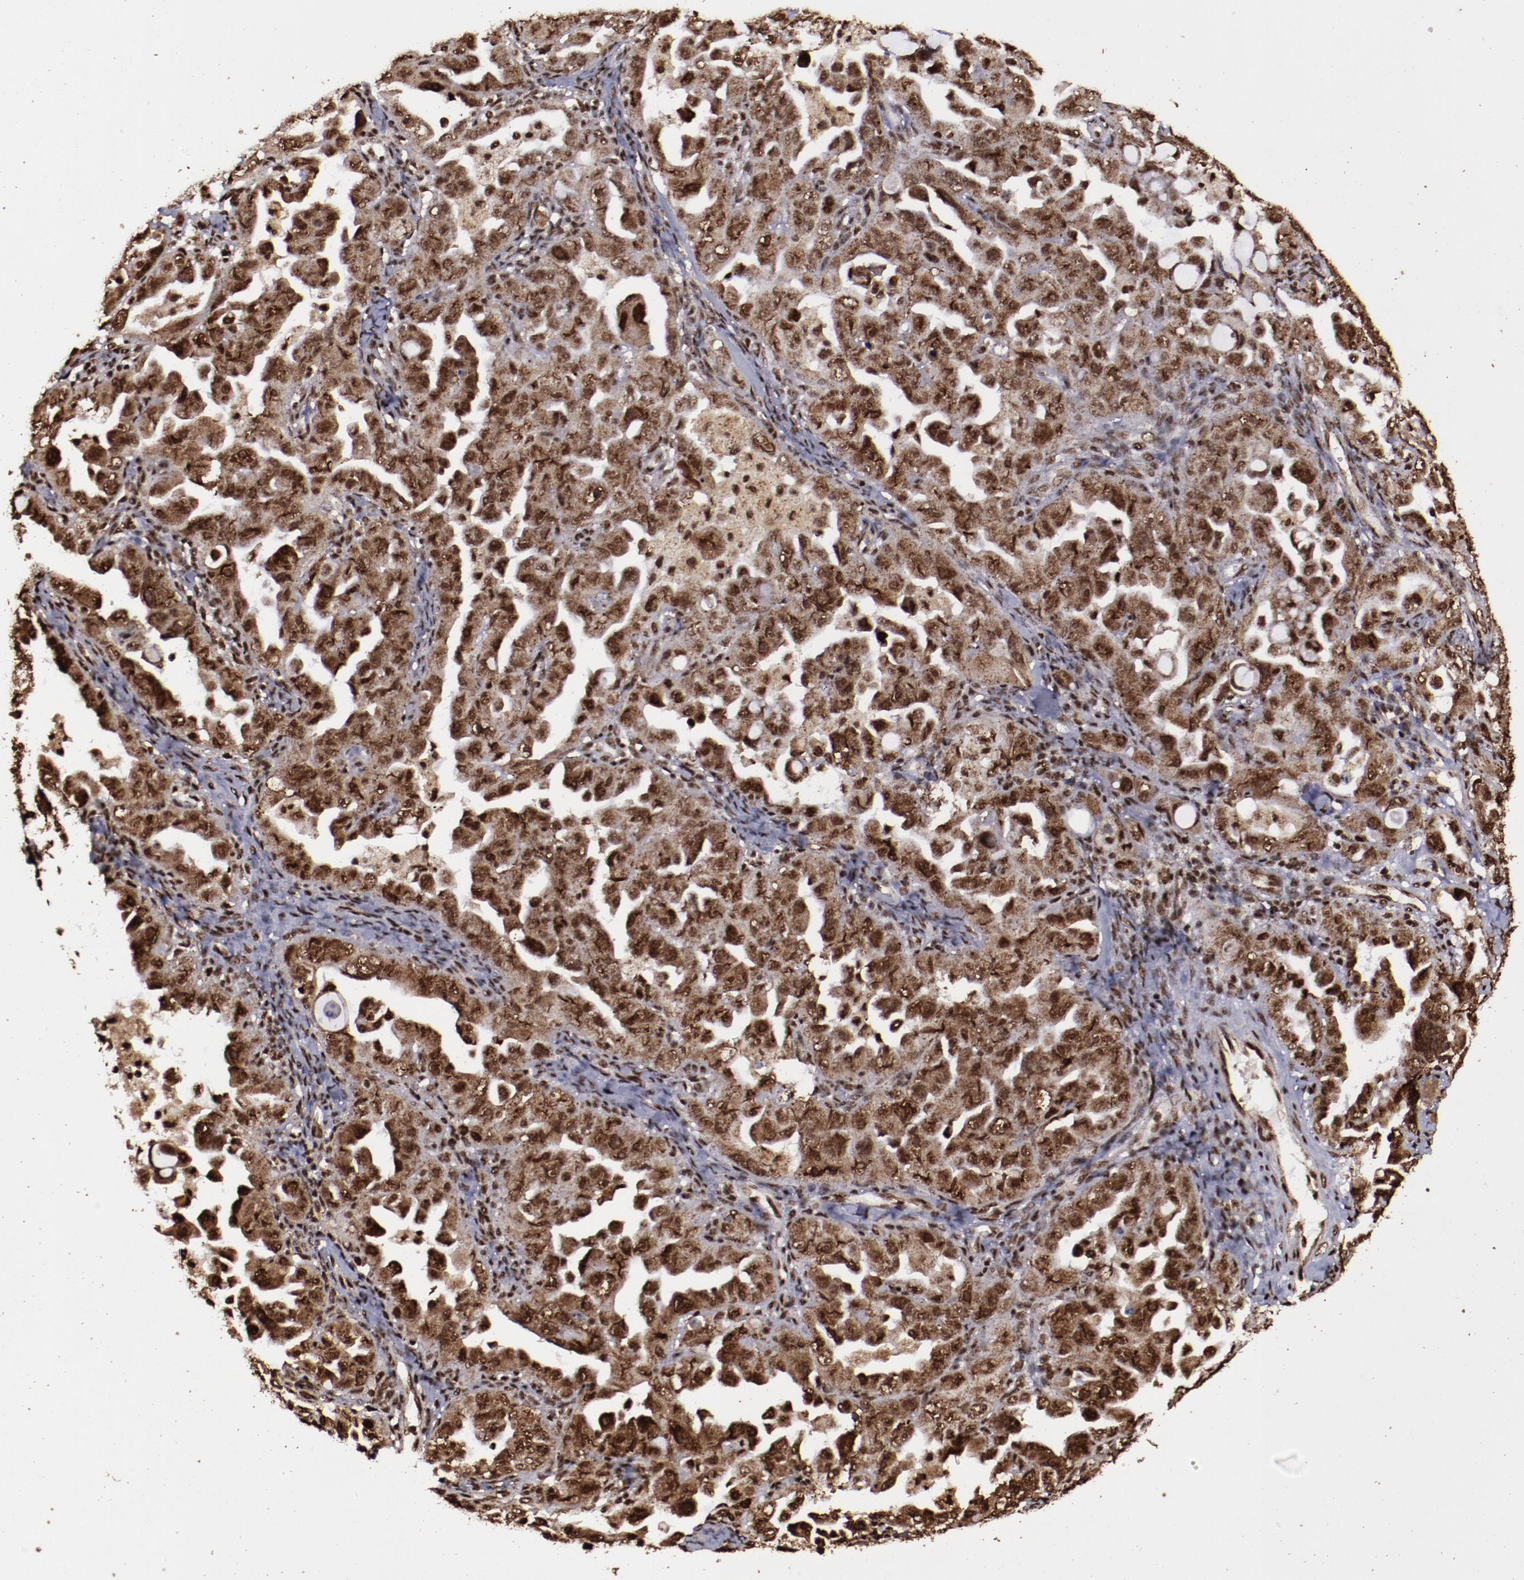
{"staining": {"intensity": "moderate", "quantity": ">75%", "location": "cytoplasmic/membranous,nuclear"}, "tissue": "ovarian cancer", "cell_type": "Tumor cells", "image_type": "cancer", "snomed": [{"axis": "morphology", "description": "Cystadenocarcinoma, serous, NOS"}, {"axis": "topography", "description": "Ovary"}], "caption": "This is a micrograph of immunohistochemistry staining of ovarian serous cystadenocarcinoma, which shows moderate expression in the cytoplasmic/membranous and nuclear of tumor cells.", "gene": "SNW1", "patient": {"sex": "female", "age": 66}}